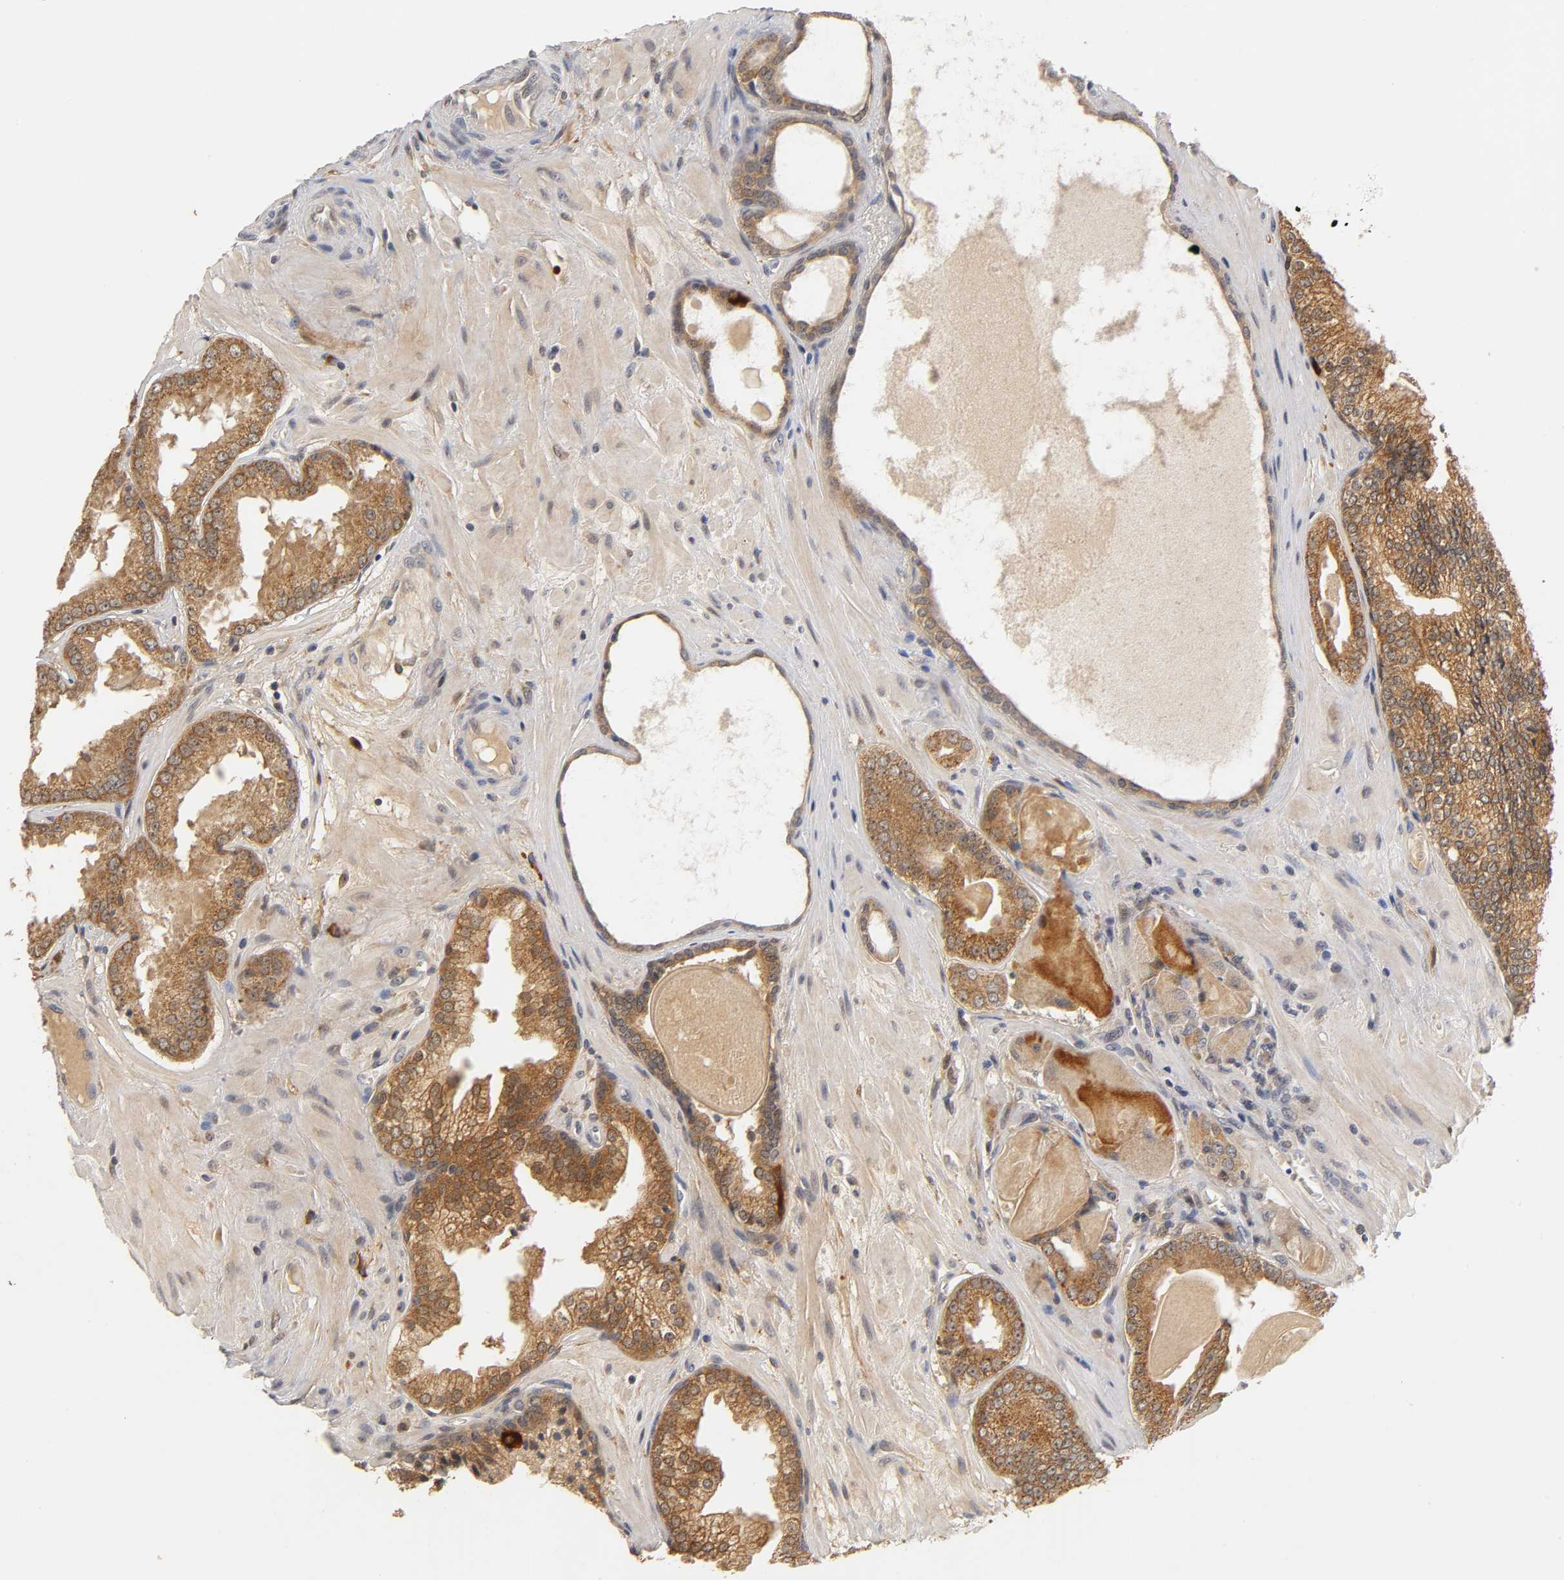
{"staining": {"intensity": "moderate", "quantity": ">75%", "location": "cytoplasmic/membranous"}, "tissue": "prostate cancer", "cell_type": "Tumor cells", "image_type": "cancer", "snomed": [{"axis": "morphology", "description": "Adenocarcinoma, High grade"}, {"axis": "topography", "description": "Prostate"}], "caption": "Moderate cytoplasmic/membranous staining for a protein is appreciated in approximately >75% of tumor cells of high-grade adenocarcinoma (prostate) using immunohistochemistry (IHC).", "gene": "GSTZ1", "patient": {"sex": "male", "age": 68}}